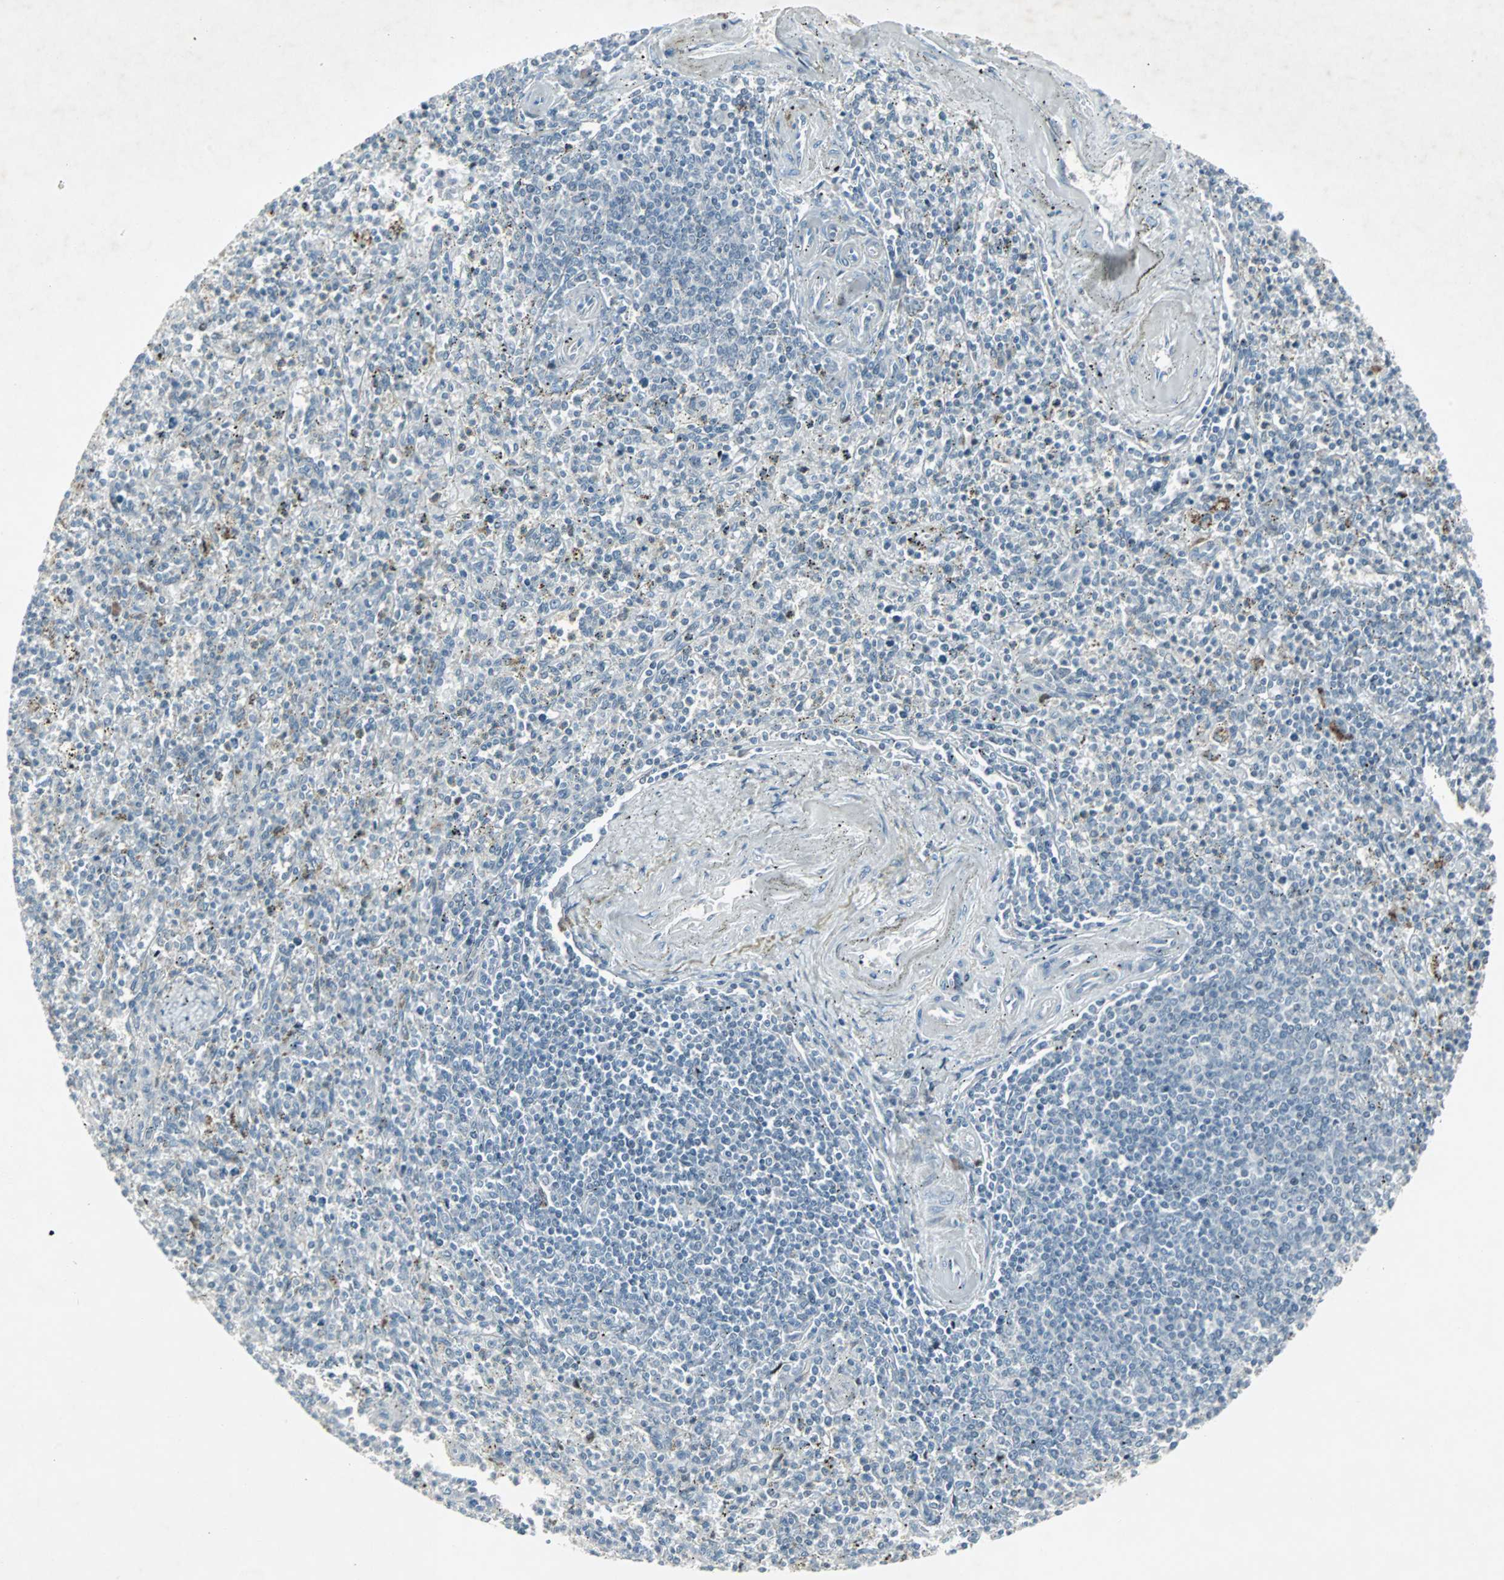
{"staining": {"intensity": "negative", "quantity": "none", "location": "none"}, "tissue": "spleen", "cell_type": "Cells in red pulp", "image_type": "normal", "snomed": [{"axis": "morphology", "description": "Normal tissue, NOS"}, {"axis": "topography", "description": "Spleen"}], "caption": "Cells in red pulp show no significant expression in unremarkable spleen. The staining was performed using DAB (3,3'-diaminobenzidine) to visualize the protein expression in brown, while the nuclei were stained in blue with hematoxylin (Magnification: 20x).", "gene": "LANCL3", "patient": {"sex": "male", "age": 72}}